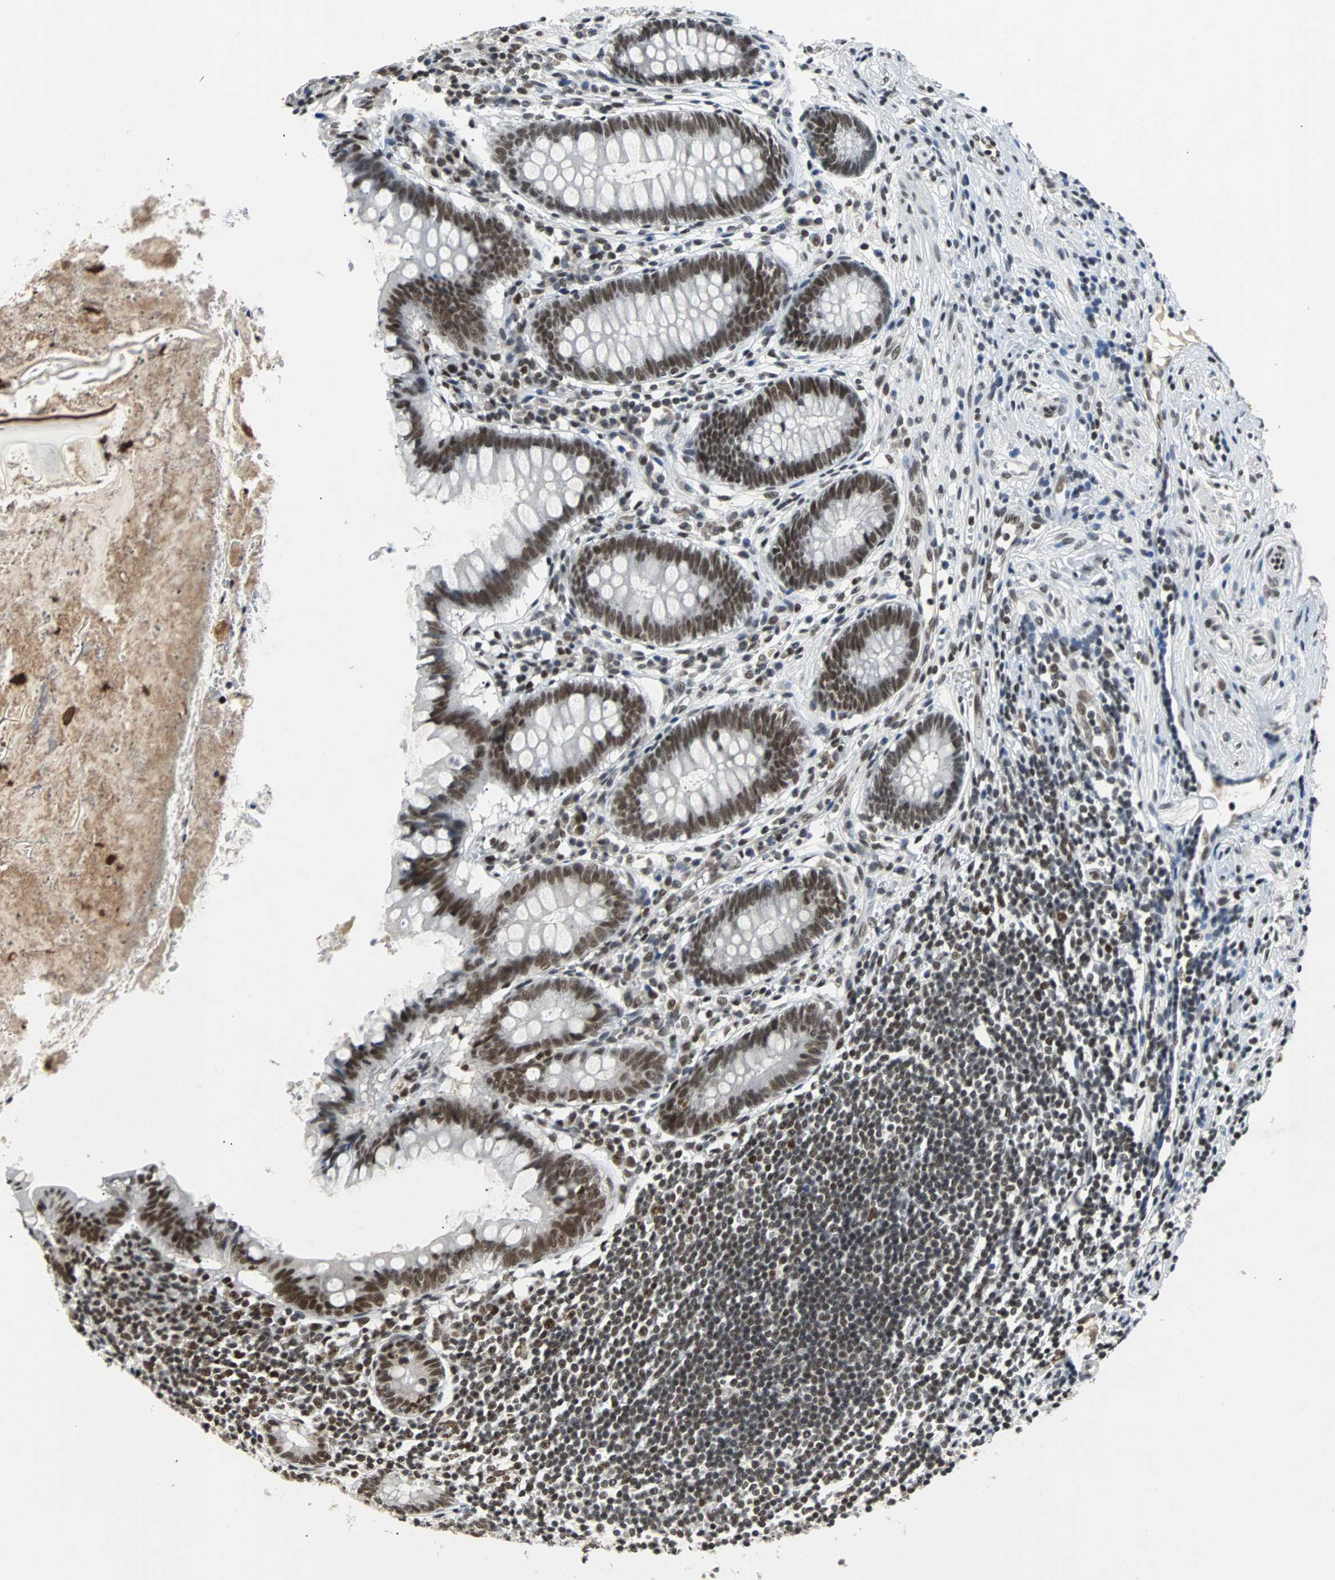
{"staining": {"intensity": "strong", "quantity": ">75%", "location": "nuclear"}, "tissue": "appendix", "cell_type": "Glandular cells", "image_type": "normal", "snomed": [{"axis": "morphology", "description": "Normal tissue, NOS"}, {"axis": "topography", "description": "Appendix"}], "caption": "Immunohistochemical staining of unremarkable appendix displays high levels of strong nuclear staining in approximately >75% of glandular cells. (DAB (3,3'-diaminobenzidine) IHC, brown staining for protein, blue staining for nuclei).", "gene": "GATAD2A", "patient": {"sex": "female", "age": 50}}